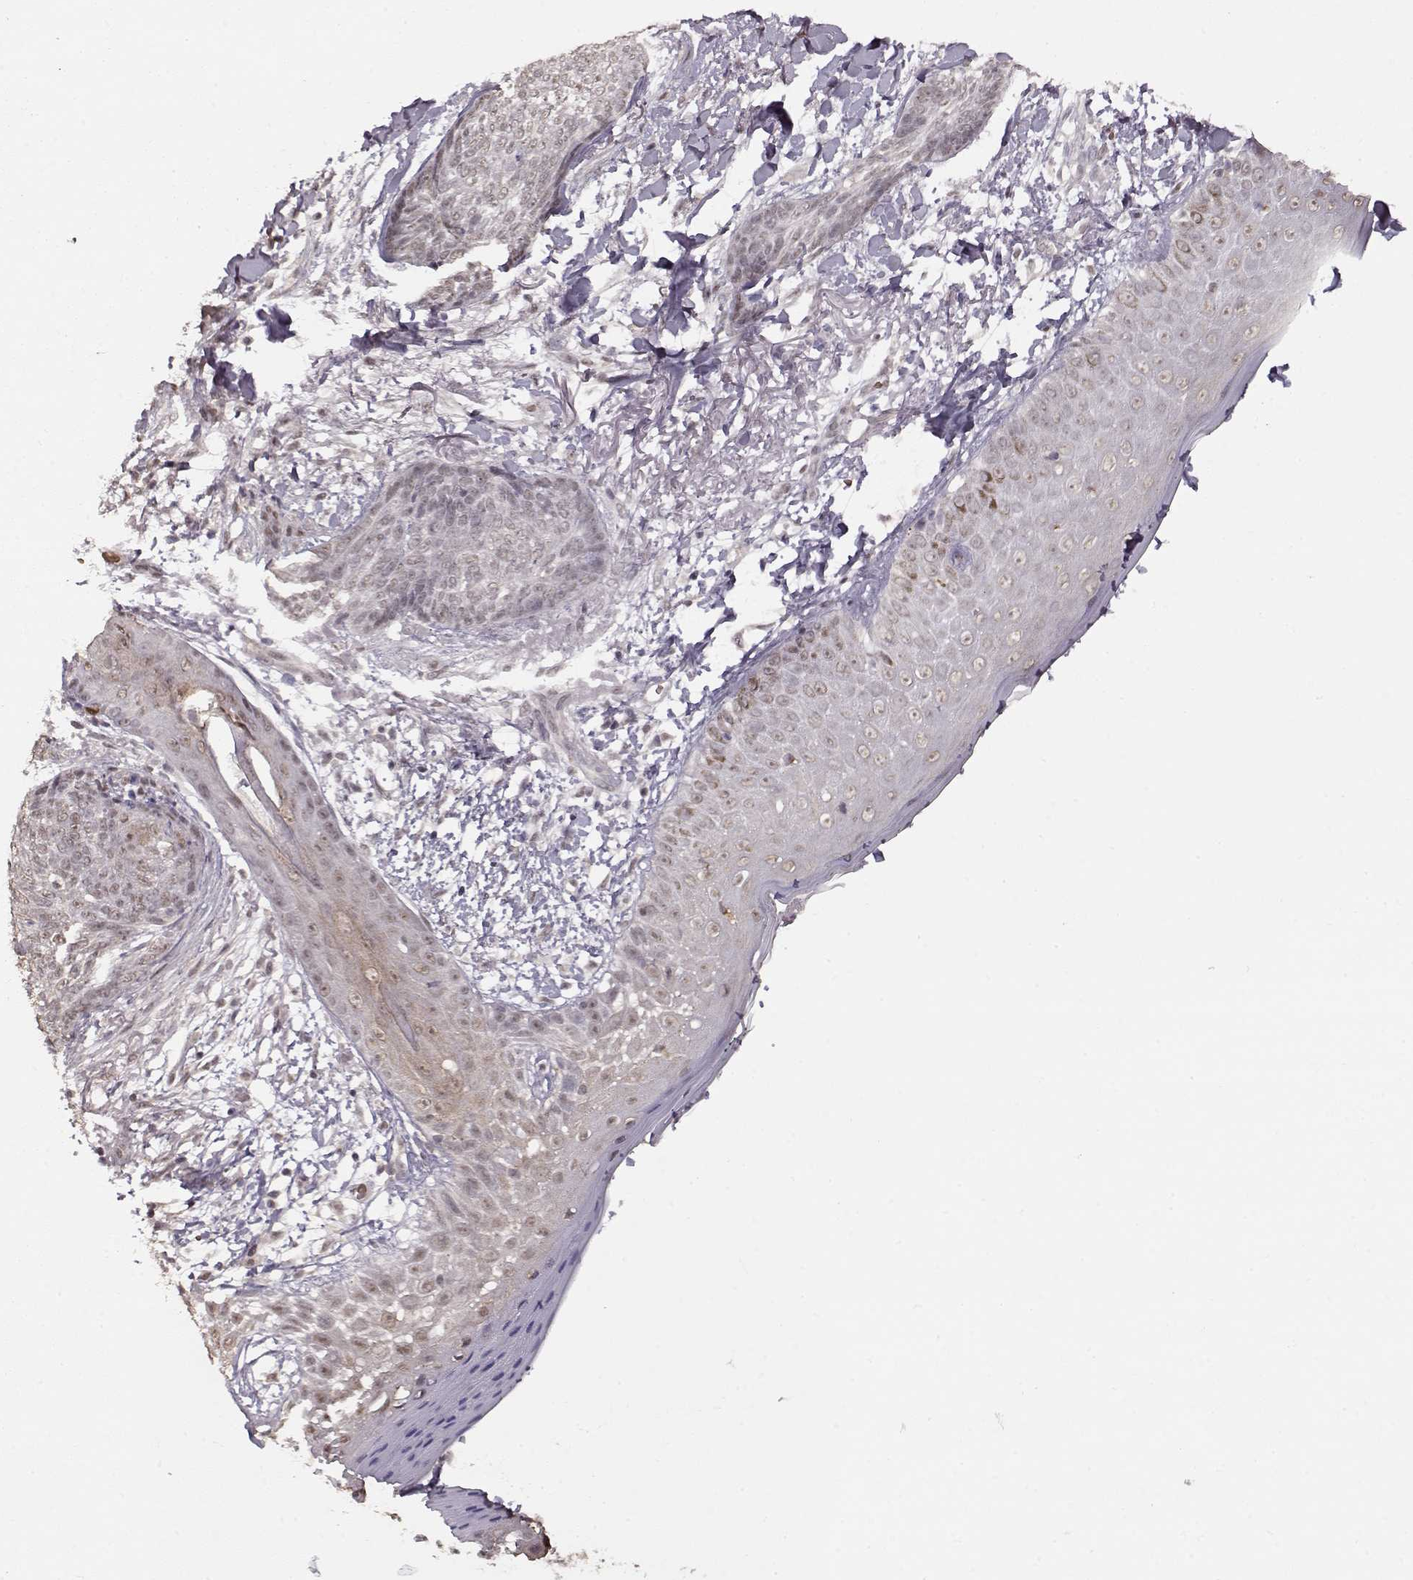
{"staining": {"intensity": "weak", "quantity": "<25%", "location": "nuclear"}, "tissue": "skin cancer", "cell_type": "Tumor cells", "image_type": "cancer", "snomed": [{"axis": "morphology", "description": "Normal tissue, NOS"}, {"axis": "morphology", "description": "Basal cell carcinoma"}, {"axis": "topography", "description": "Skin"}], "caption": "The photomicrograph reveals no significant expression in tumor cells of skin cancer.", "gene": "PCP4", "patient": {"sex": "male", "age": 84}}